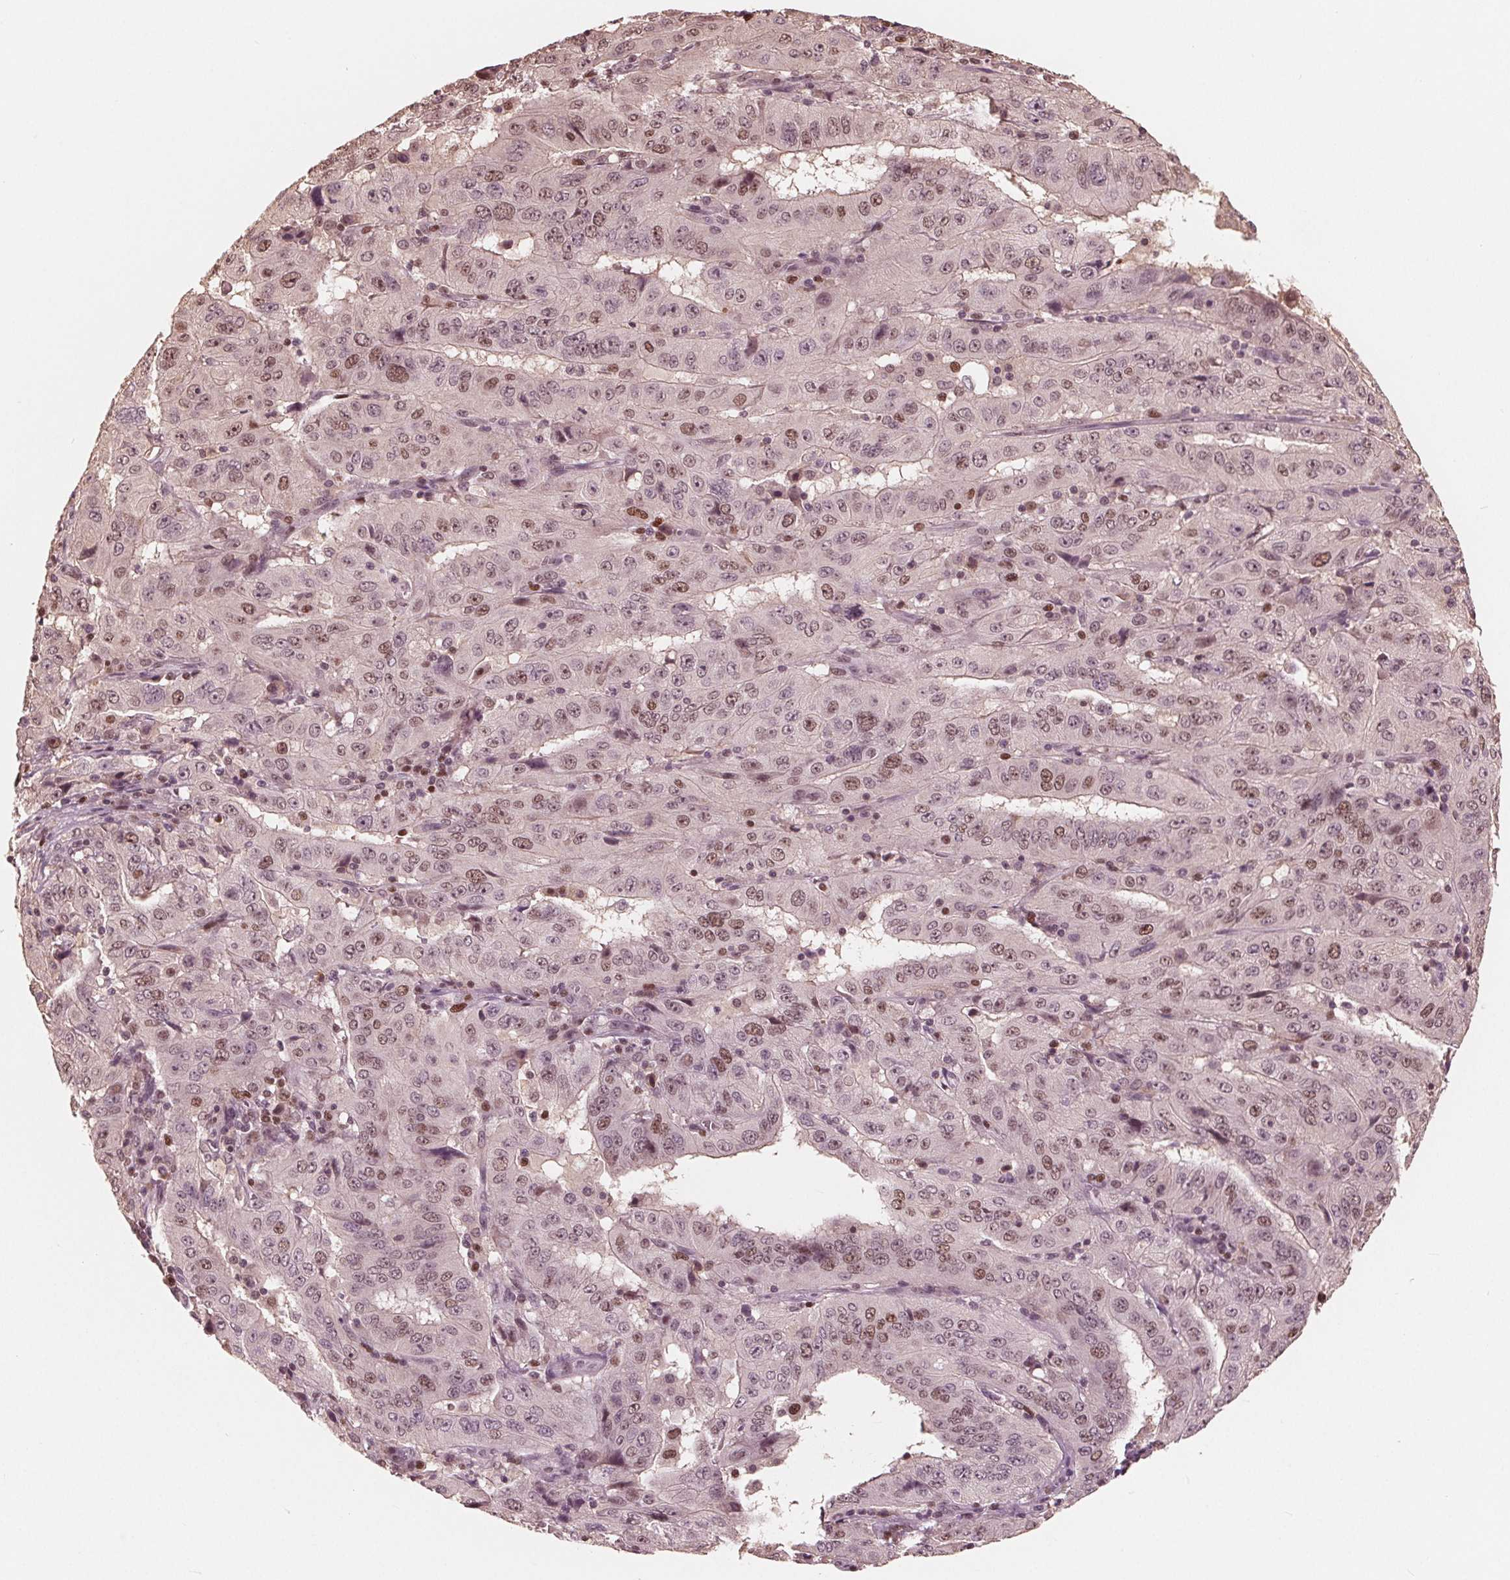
{"staining": {"intensity": "moderate", "quantity": "25%-75%", "location": "nuclear"}, "tissue": "pancreatic cancer", "cell_type": "Tumor cells", "image_type": "cancer", "snomed": [{"axis": "morphology", "description": "Adenocarcinoma, NOS"}, {"axis": "topography", "description": "Pancreas"}], "caption": "IHC staining of pancreatic cancer (adenocarcinoma), which reveals medium levels of moderate nuclear staining in approximately 25%-75% of tumor cells indicating moderate nuclear protein positivity. The staining was performed using DAB (3,3'-diaminobenzidine) (brown) for protein detection and nuclei were counterstained in hematoxylin (blue).", "gene": "HIRIP3", "patient": {"sex": "male", "age": 63}}